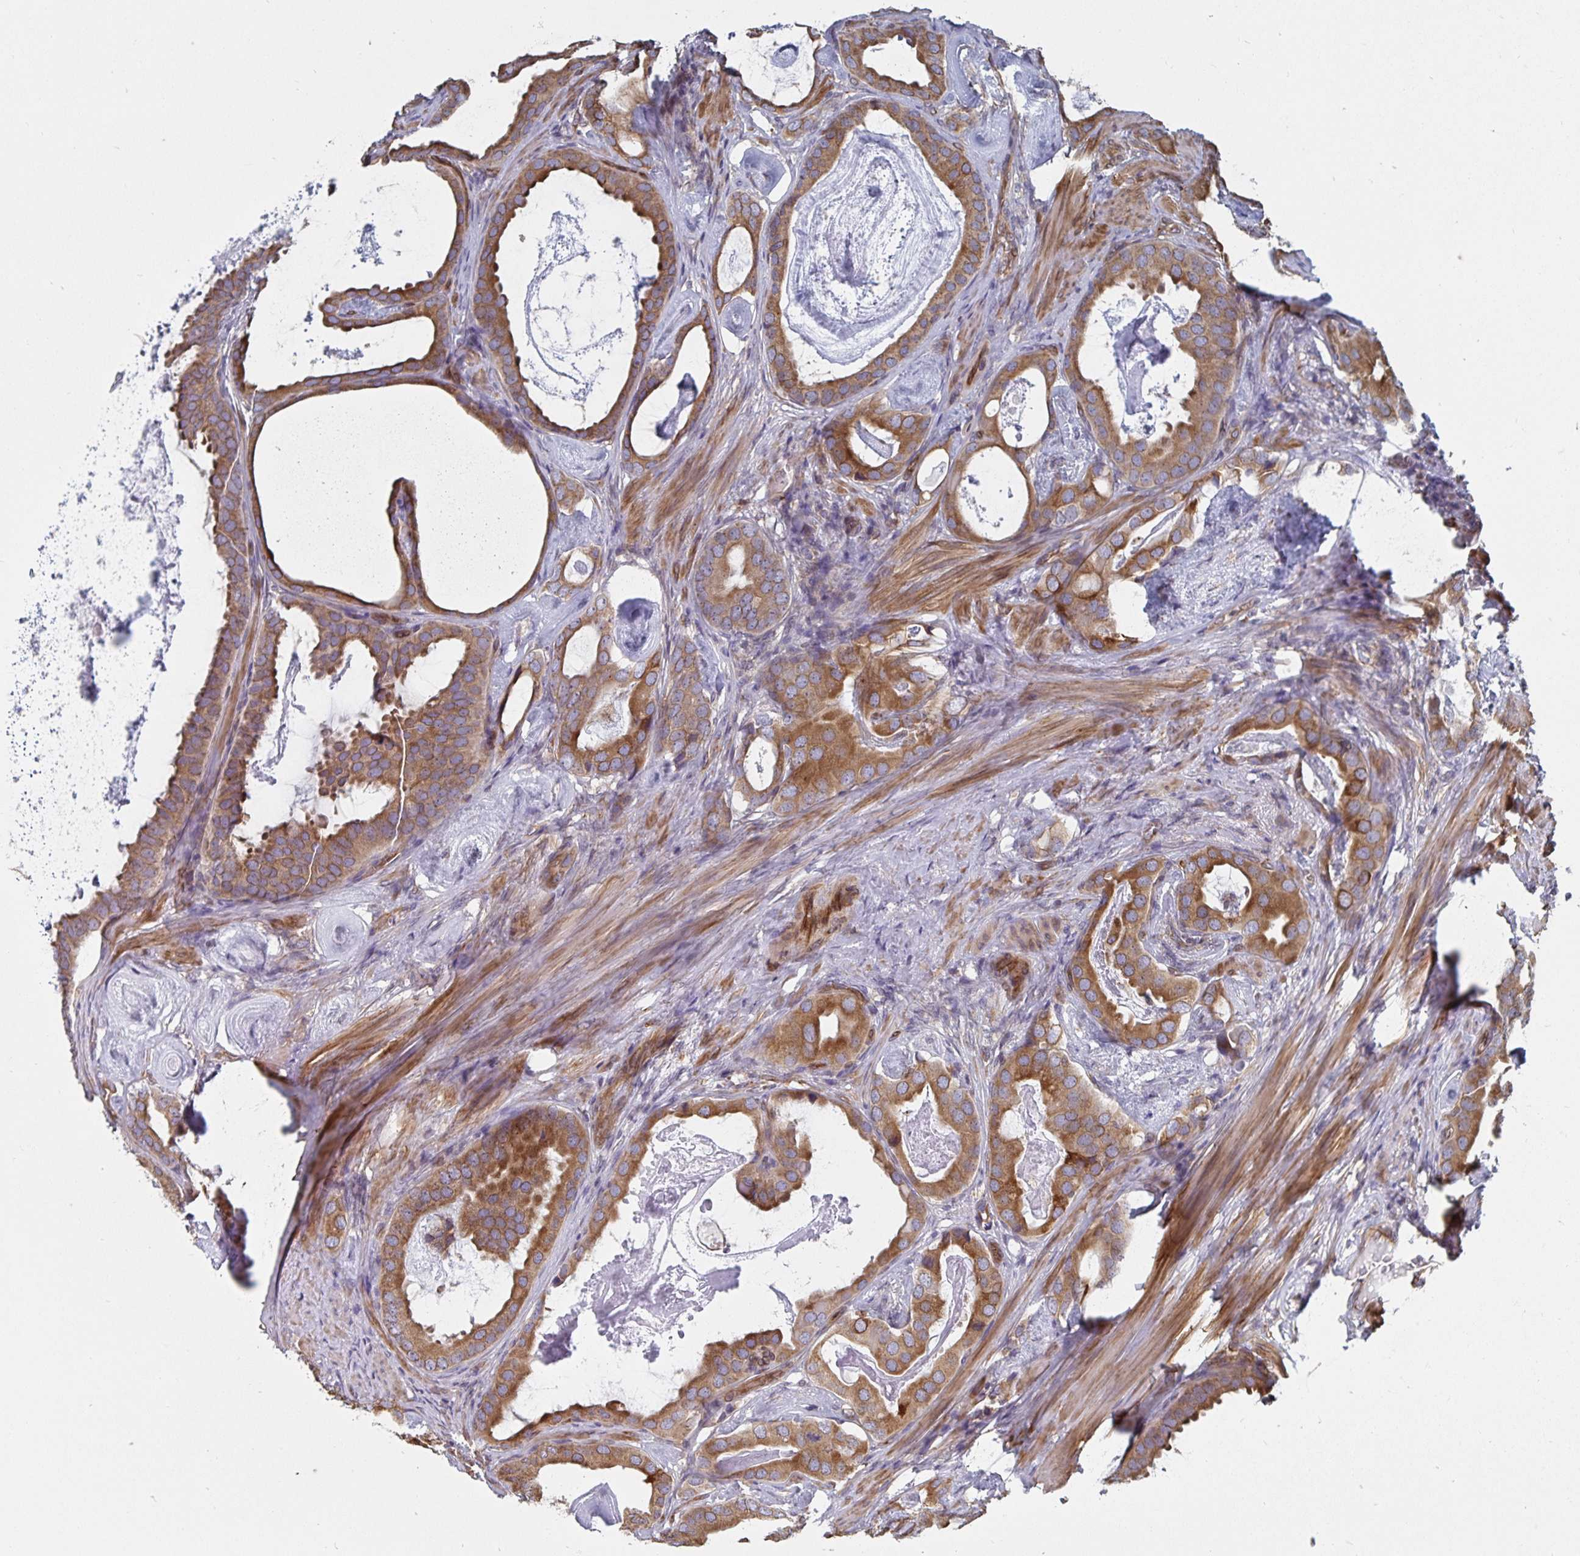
{"staining": {"intensity": "moderate", "quantity": ">75%", "location": "cytoplasmic/membranous"}, "tissue": "prostate cancer", "cell_type": "Tumor cells", "image_type": "cancer", "snomed": [{"axis": "morphology", "description": "Adenocarcinoma, Low grade"}, {"axis": "topography", "description": "Prostate and seminal vesicle, NOS"}], "caption": "DAB (3,3'-diaminobenzidine) immunohistochemical staining of prostate cancer reveals moderate cytoplasmic/membranous protein expression in about >75% of tumor cells.", "gene": "BCAP29", "patient": {"sex": "male", "age": 71}}